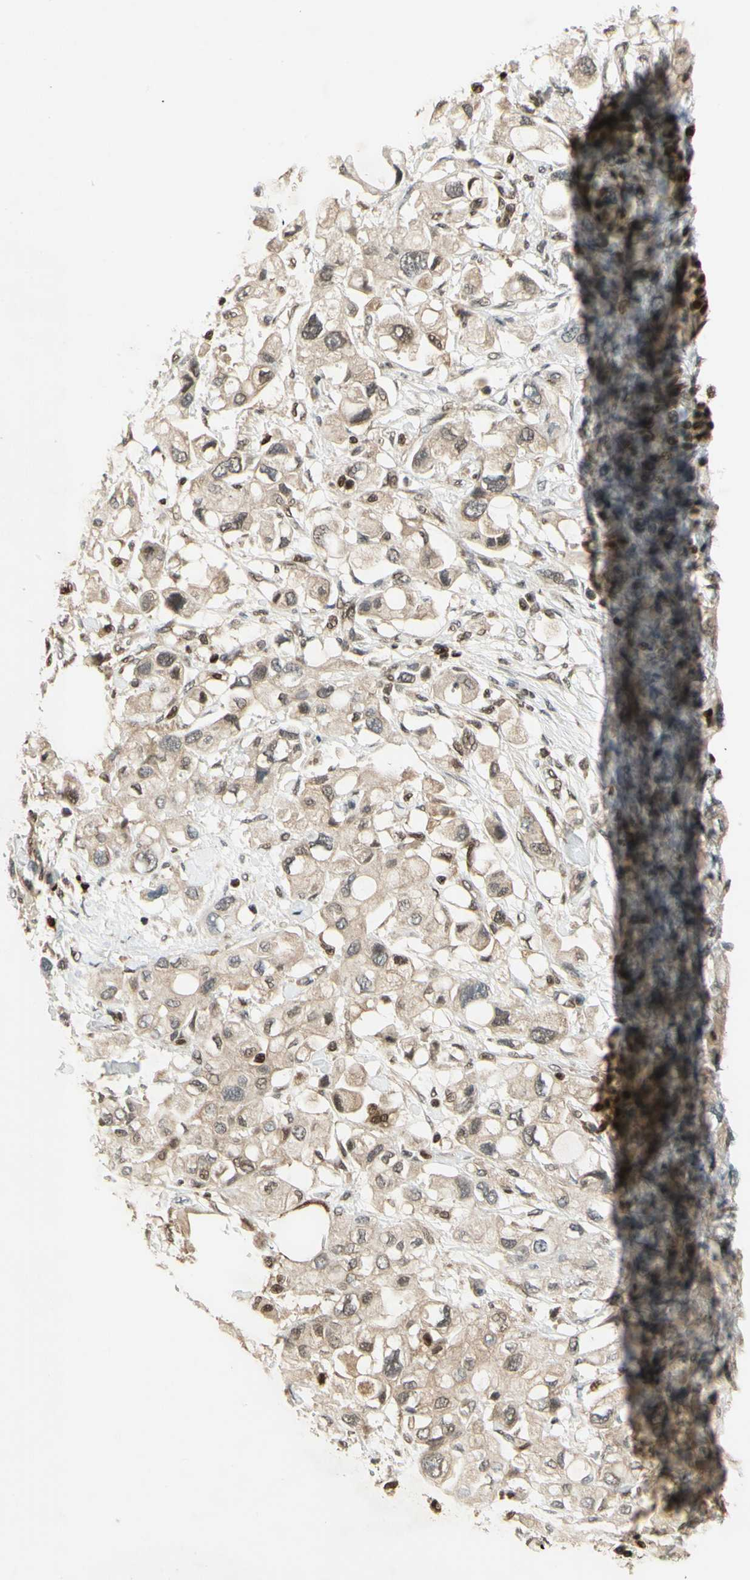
{"staining": {"intensity": "weak", "quantity": ">75%", "location": "cytoplasmic/membranous"}, "tissue": "pancreatic cancer", "cell_type": "Tumor cells", "image_type": "cancer", "snomed": [{"axis": "morphology", "description": "Adenocarcinoma, NOS"}, {"axis": "topography", "description": "Pancreas"}], "caption": "High-power microscopy captured an immunohistochemistry (IHC) image of pancreatic cancer (adenocarcinoma), revealing weak cytoplasmic/membranous staining in approximately >75% of tumor cells.", "gene": "GSR", "patient": {"sex": "female", "age": 56}}